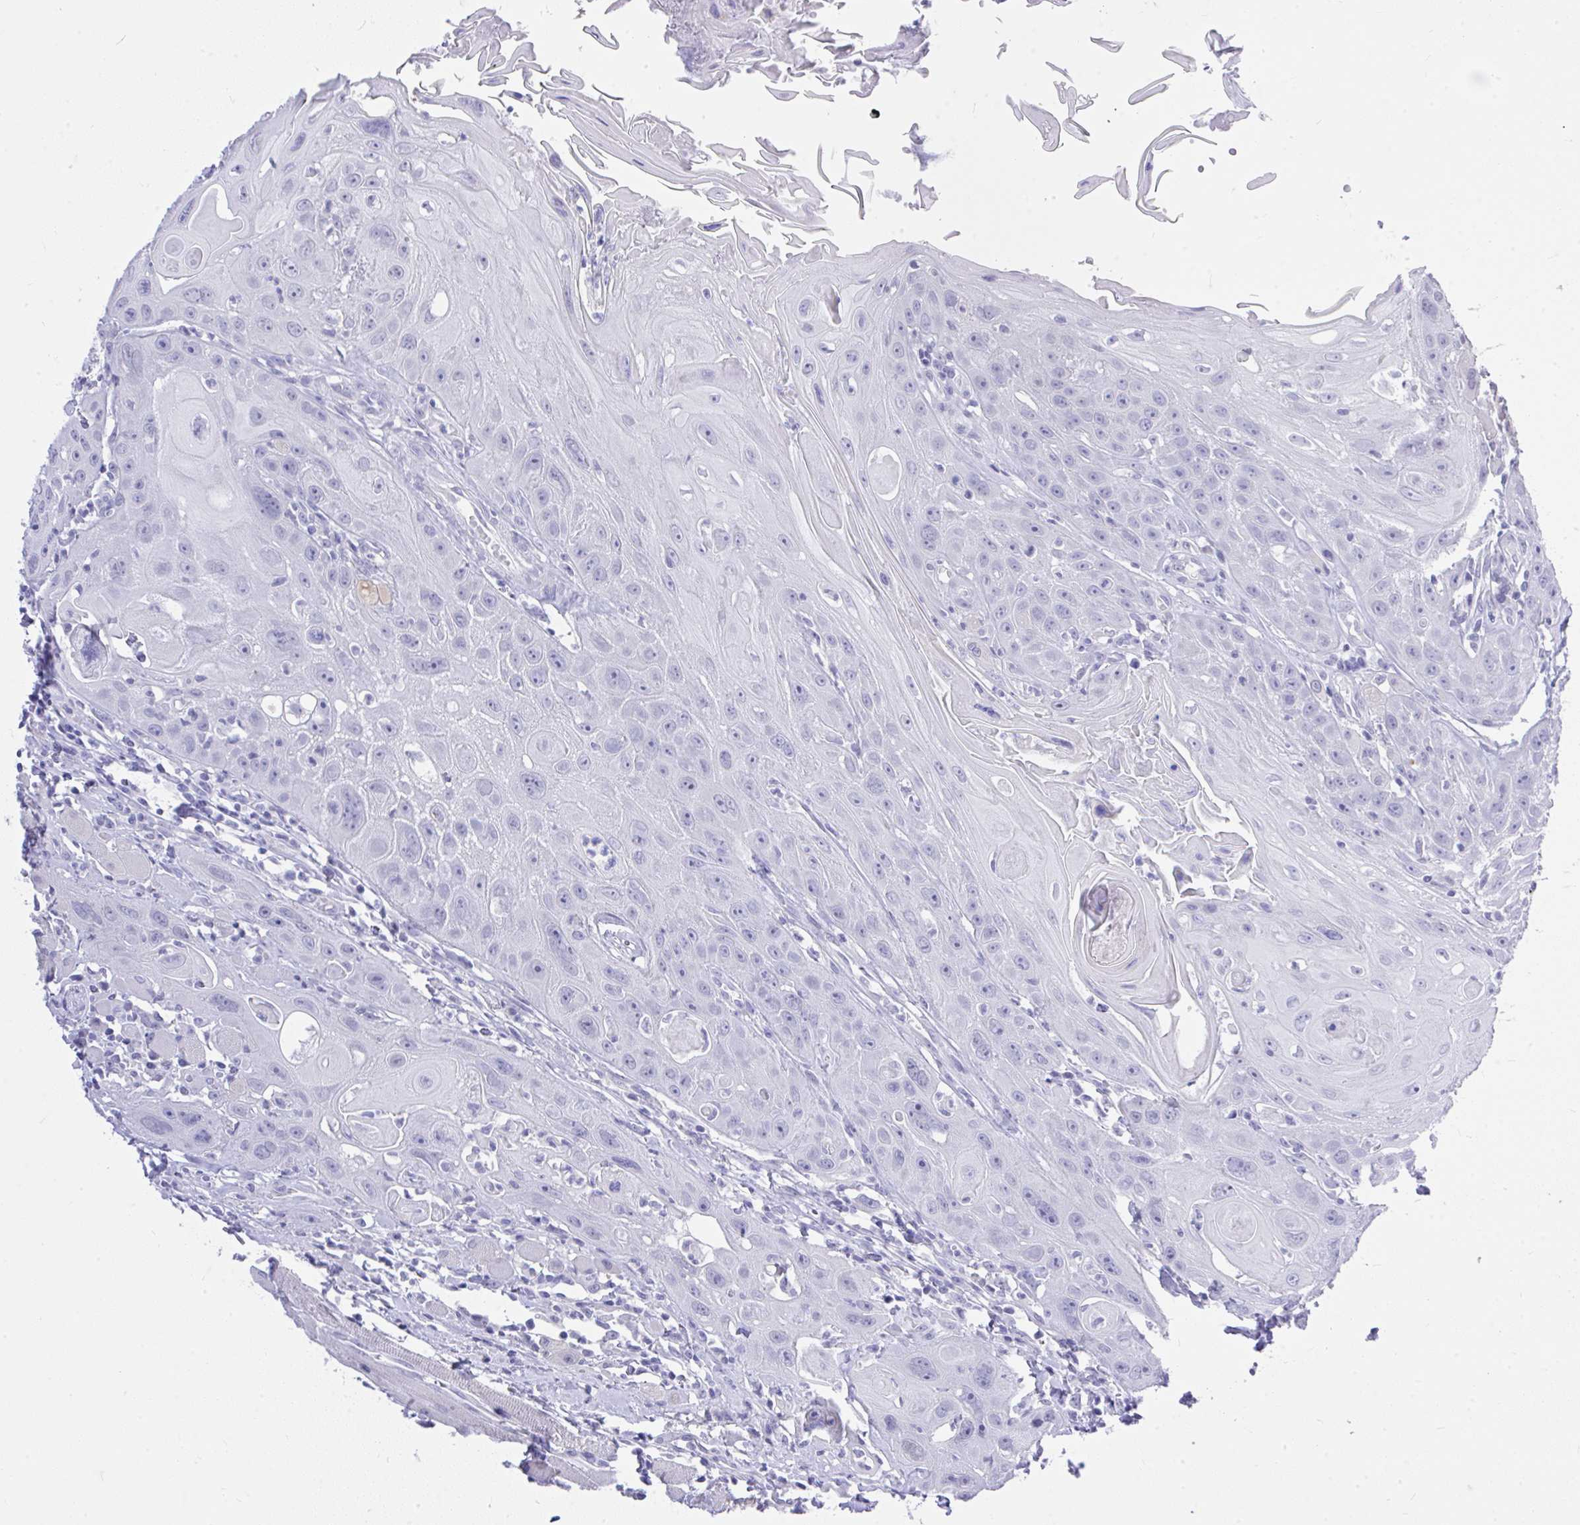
{"staining": {"intensity": "negative", "quantity": "none", "location": "none"}, "tissue": "head and neck cancer", "cell_type": "Tumor cells", "image_type": "cancer", "snomed": [{"axis": "morphology", "description": "Squamous cell carcinoma, NOS"}, {"axis": "topography", "description": "Head-Neck"}], "caption": "High magnification brightfield microscopy of head and neck cancer (squamous cell carcinoma) stained with DAB (brown) and counterstained with hematoxylin (blue): tumor cells show no significant positivity. Brightfield microscopy of IHC stained with DAB (brown) and hematoxylin (blue), captured at high magnification.", "gene": "MS4A12", "patient": {"sex": "female", "age": 59}}